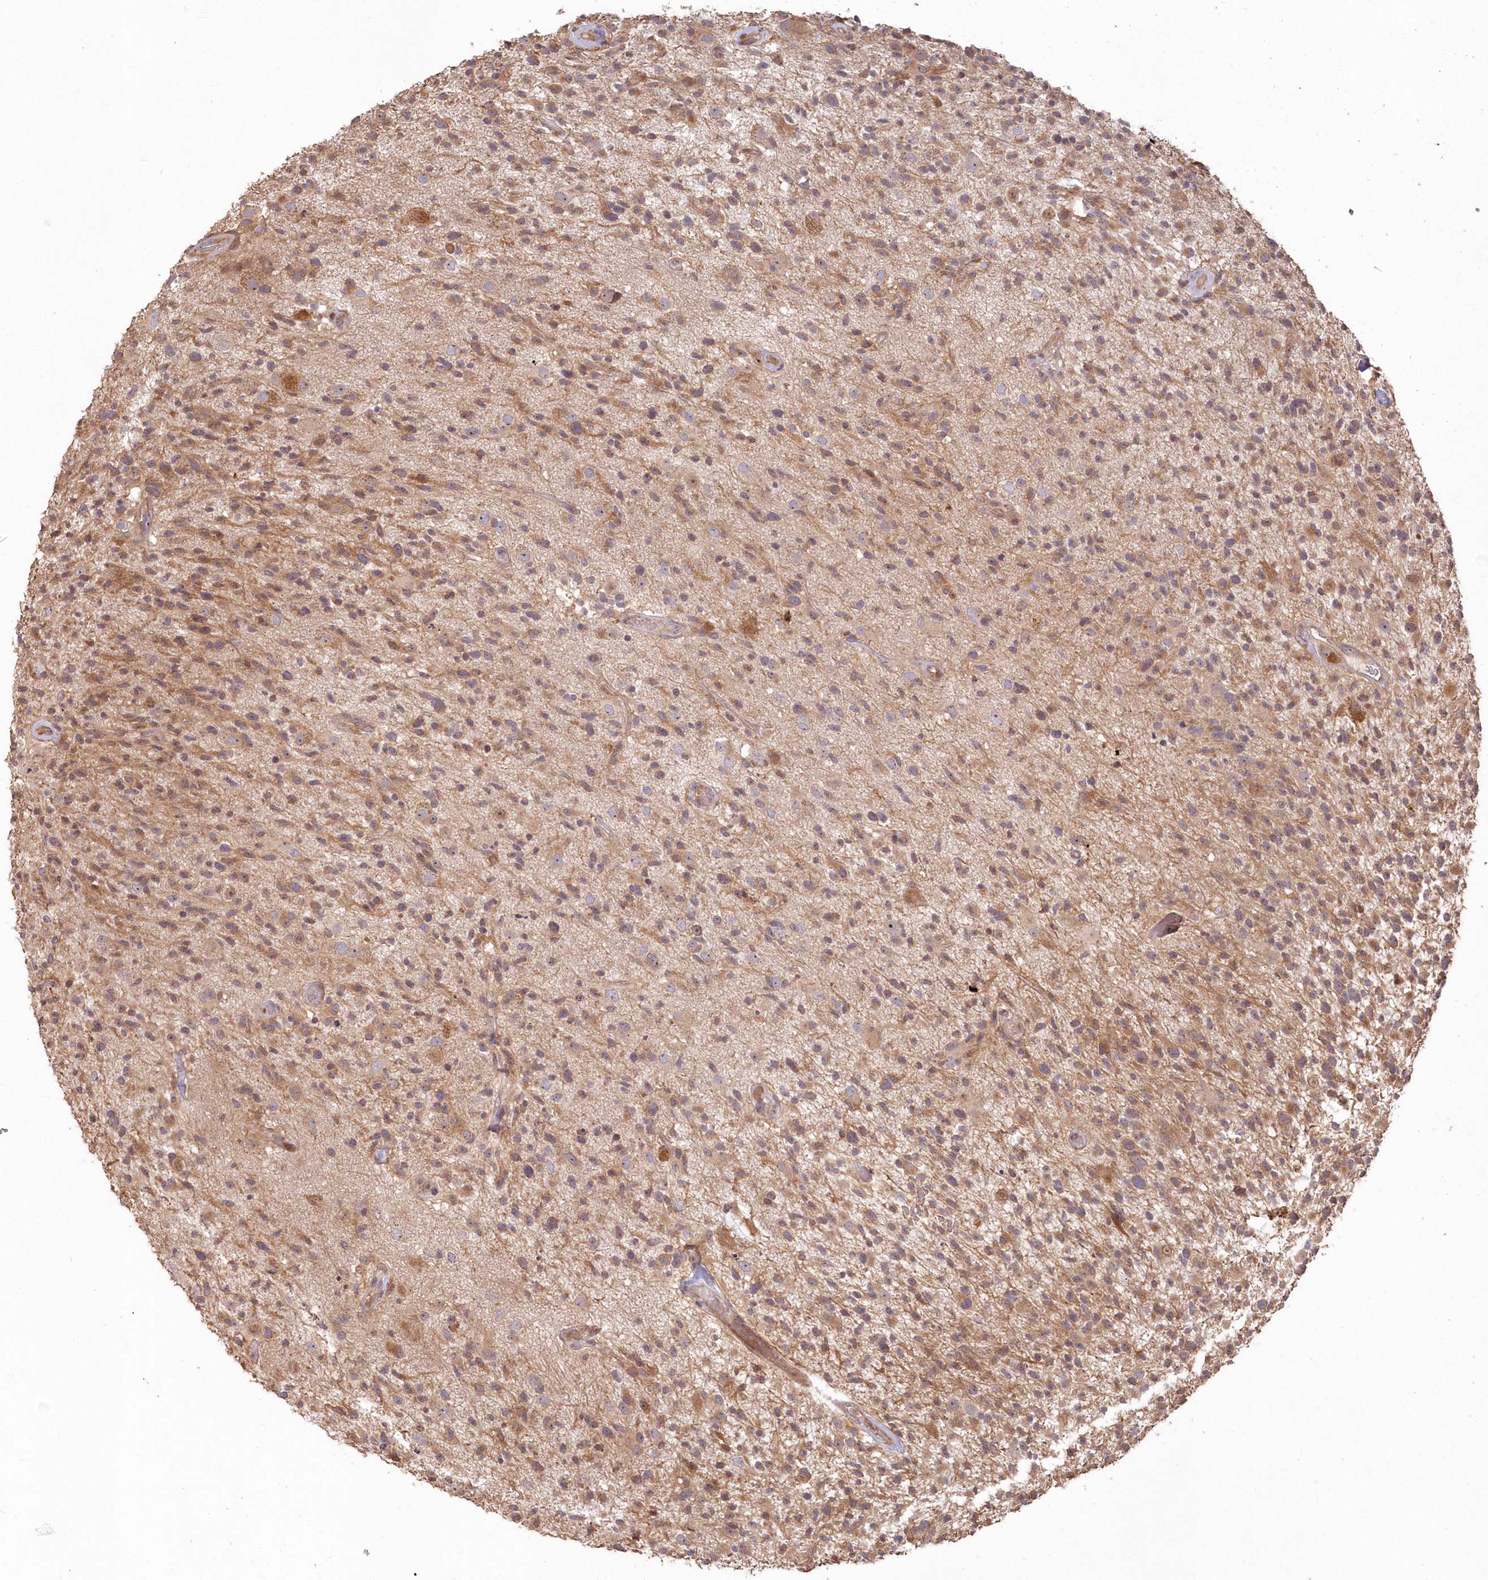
{"staining": {"intensity": "moderate", "quantity": "25%-75%", "location": "cytoplasmic/membranous"}, "tissue": "glioma", "cell_type": "Tumor cells", "image_type": "cancer", "snomed": [{"axis": "morphology", "description": "Glioma, malignant, High grade"}, {"axis": "morphology", "description": "Glioblastoma, NOS"}, {"axis": "topography", "description": "Brain"}], "caption": "This micrograph shows immunohistochemistry staining of human malignant glioma (high-grade), with medium moderate cytoplasmic/membranous positivity in about 25%-75% of tumor cells.", "gene": "TBCA", "patient": {"sex": "male", "age": 60}}